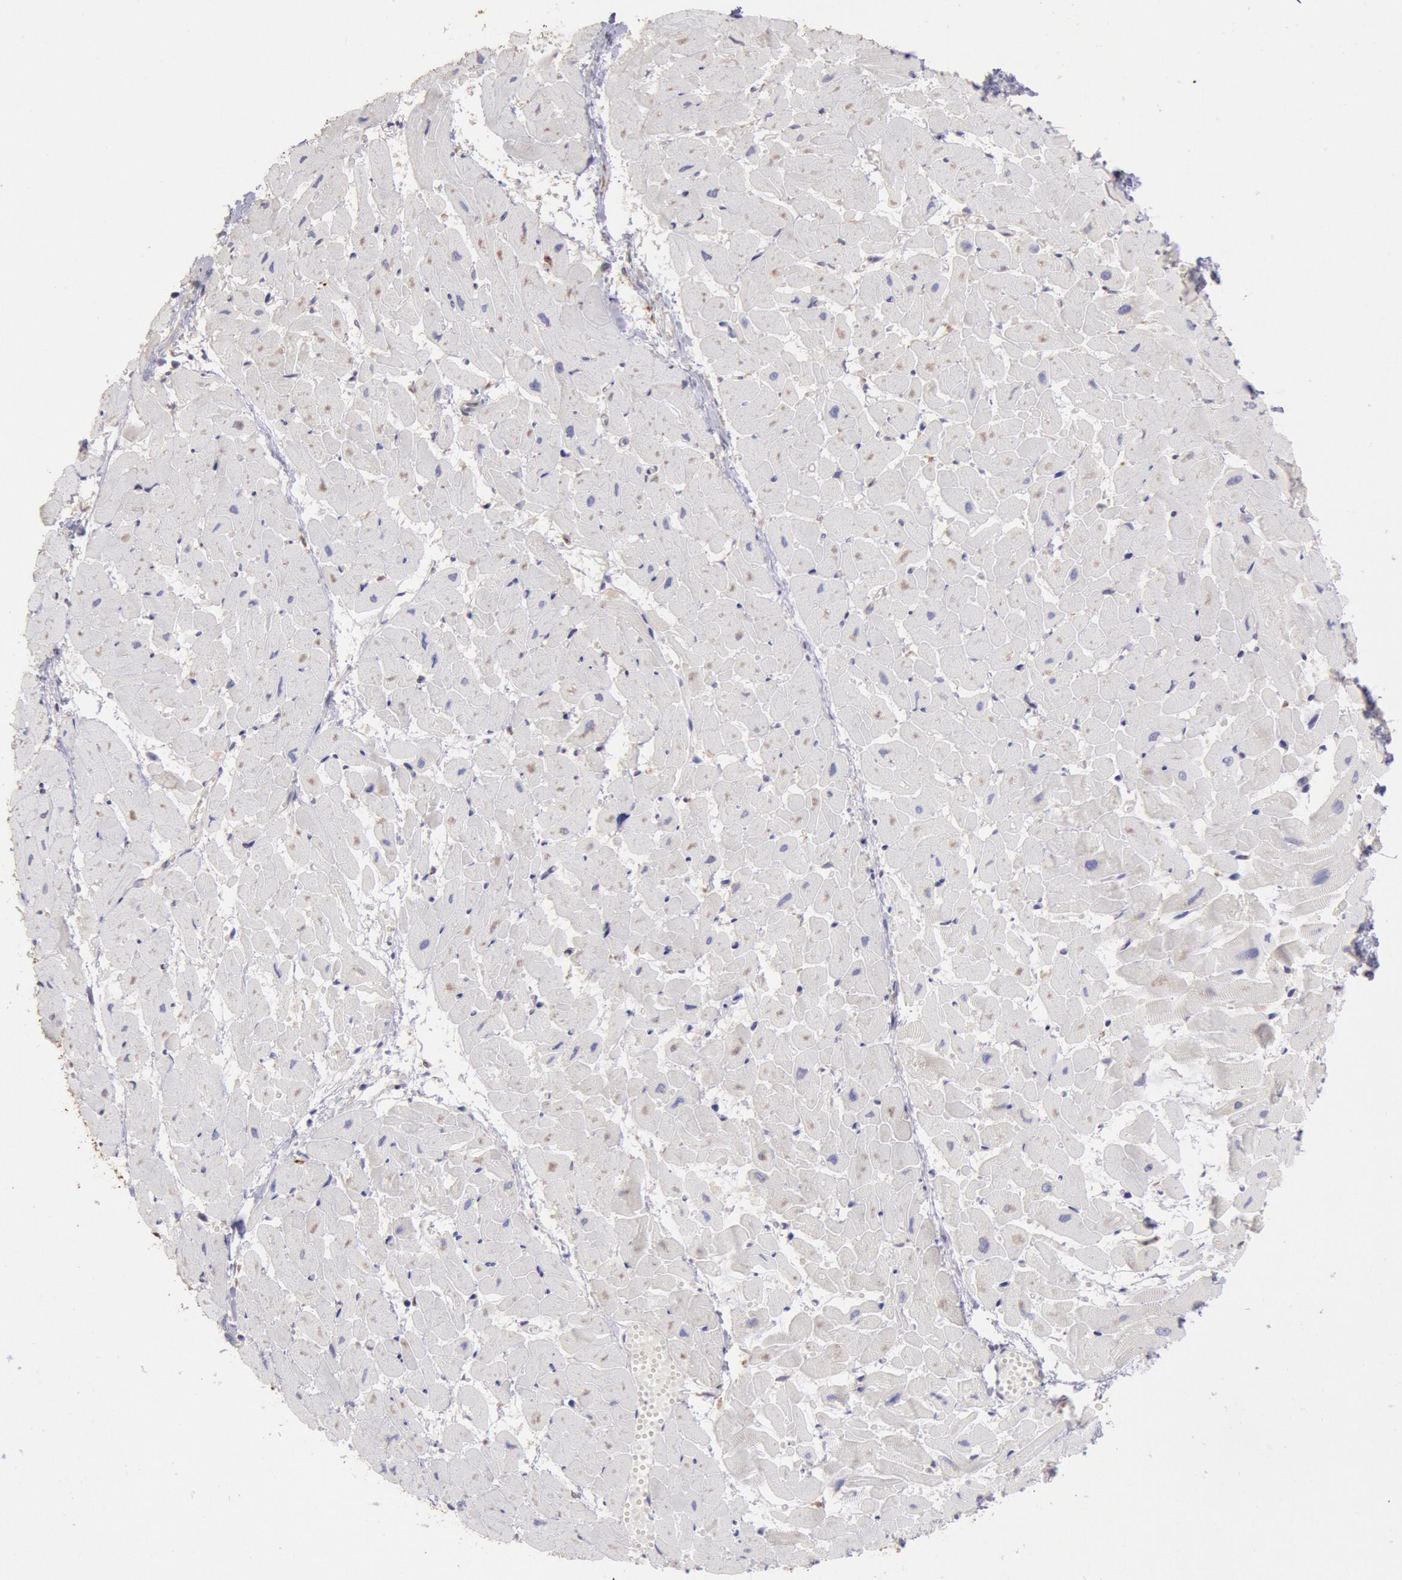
{"staining": {"intensity": "negative", "quantity": "none", "location": "none"}, "tissue": "heart muscle", "cell_type": "Cardiomyocytes", "image_type": "normal", "snomed": [{"axis": "morphology", "description": "Normal tissue, NOS"}, {"axis": "topography", "description": "Heart"}], "caption": "Protein analysis of benign heart muscle demonstrates no significant staining in cardiomyocytes.", "gene": "COMT", "patient": {"sex": "female", "age": 19}}